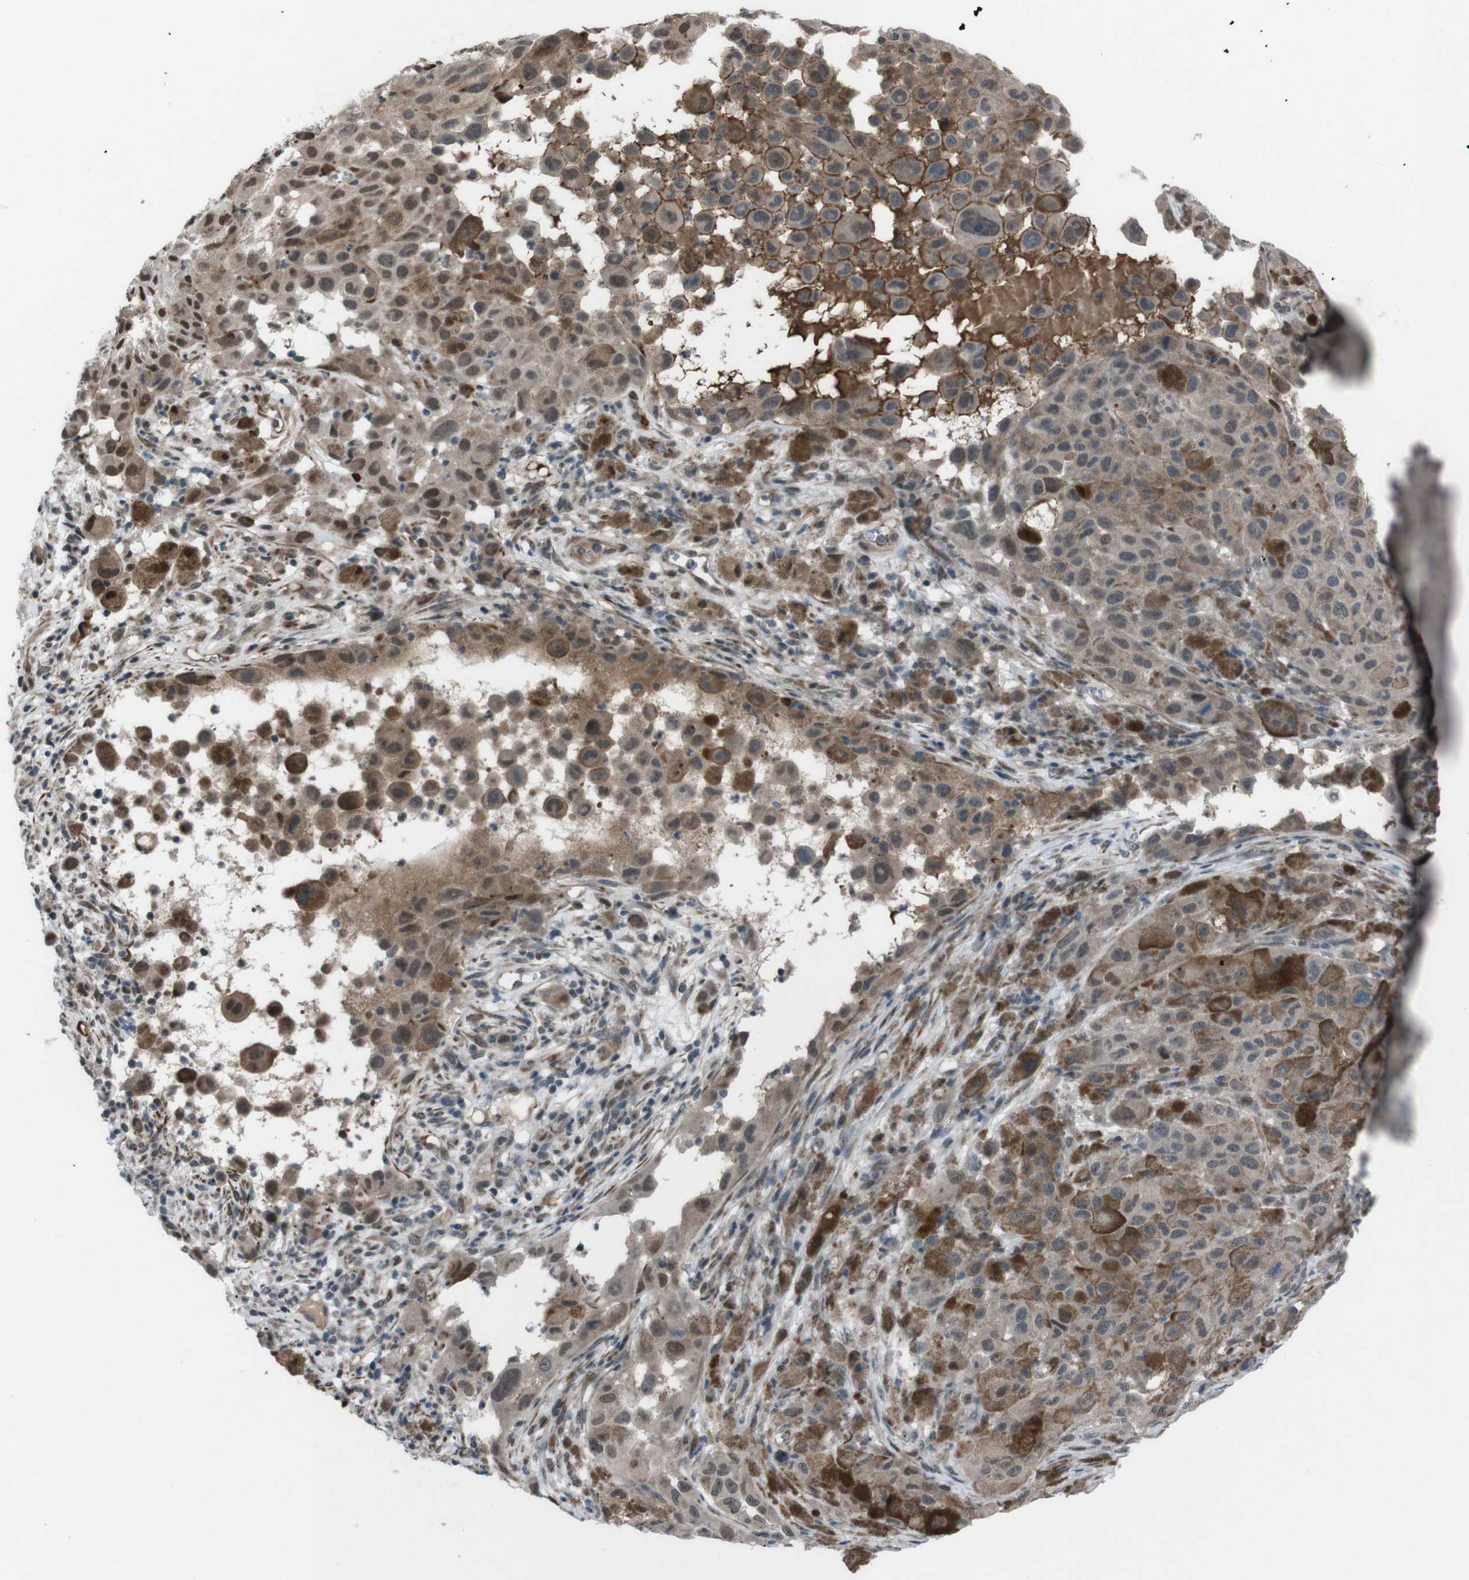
{"staining": {"intensity": "weak", "quantity": ">75%", "location": "cytoplasmic/membranous"}, "tissue": "melanoma", "cell_type": "Tumor cells", "image_type": "cancer", "snomed": [{"axis": "morphology", "description": "Malignant melanoma, NOS"}, {"axis": "topography", "description": "Skin"}], "caption": "Human melanoma stained with a brown dye exhibits weak cytoplasmic/membranous positive expression in approximately >75% of tumor cells.", "gene": "SS18L1", "patient": {"sex": "male", "age": 96}}